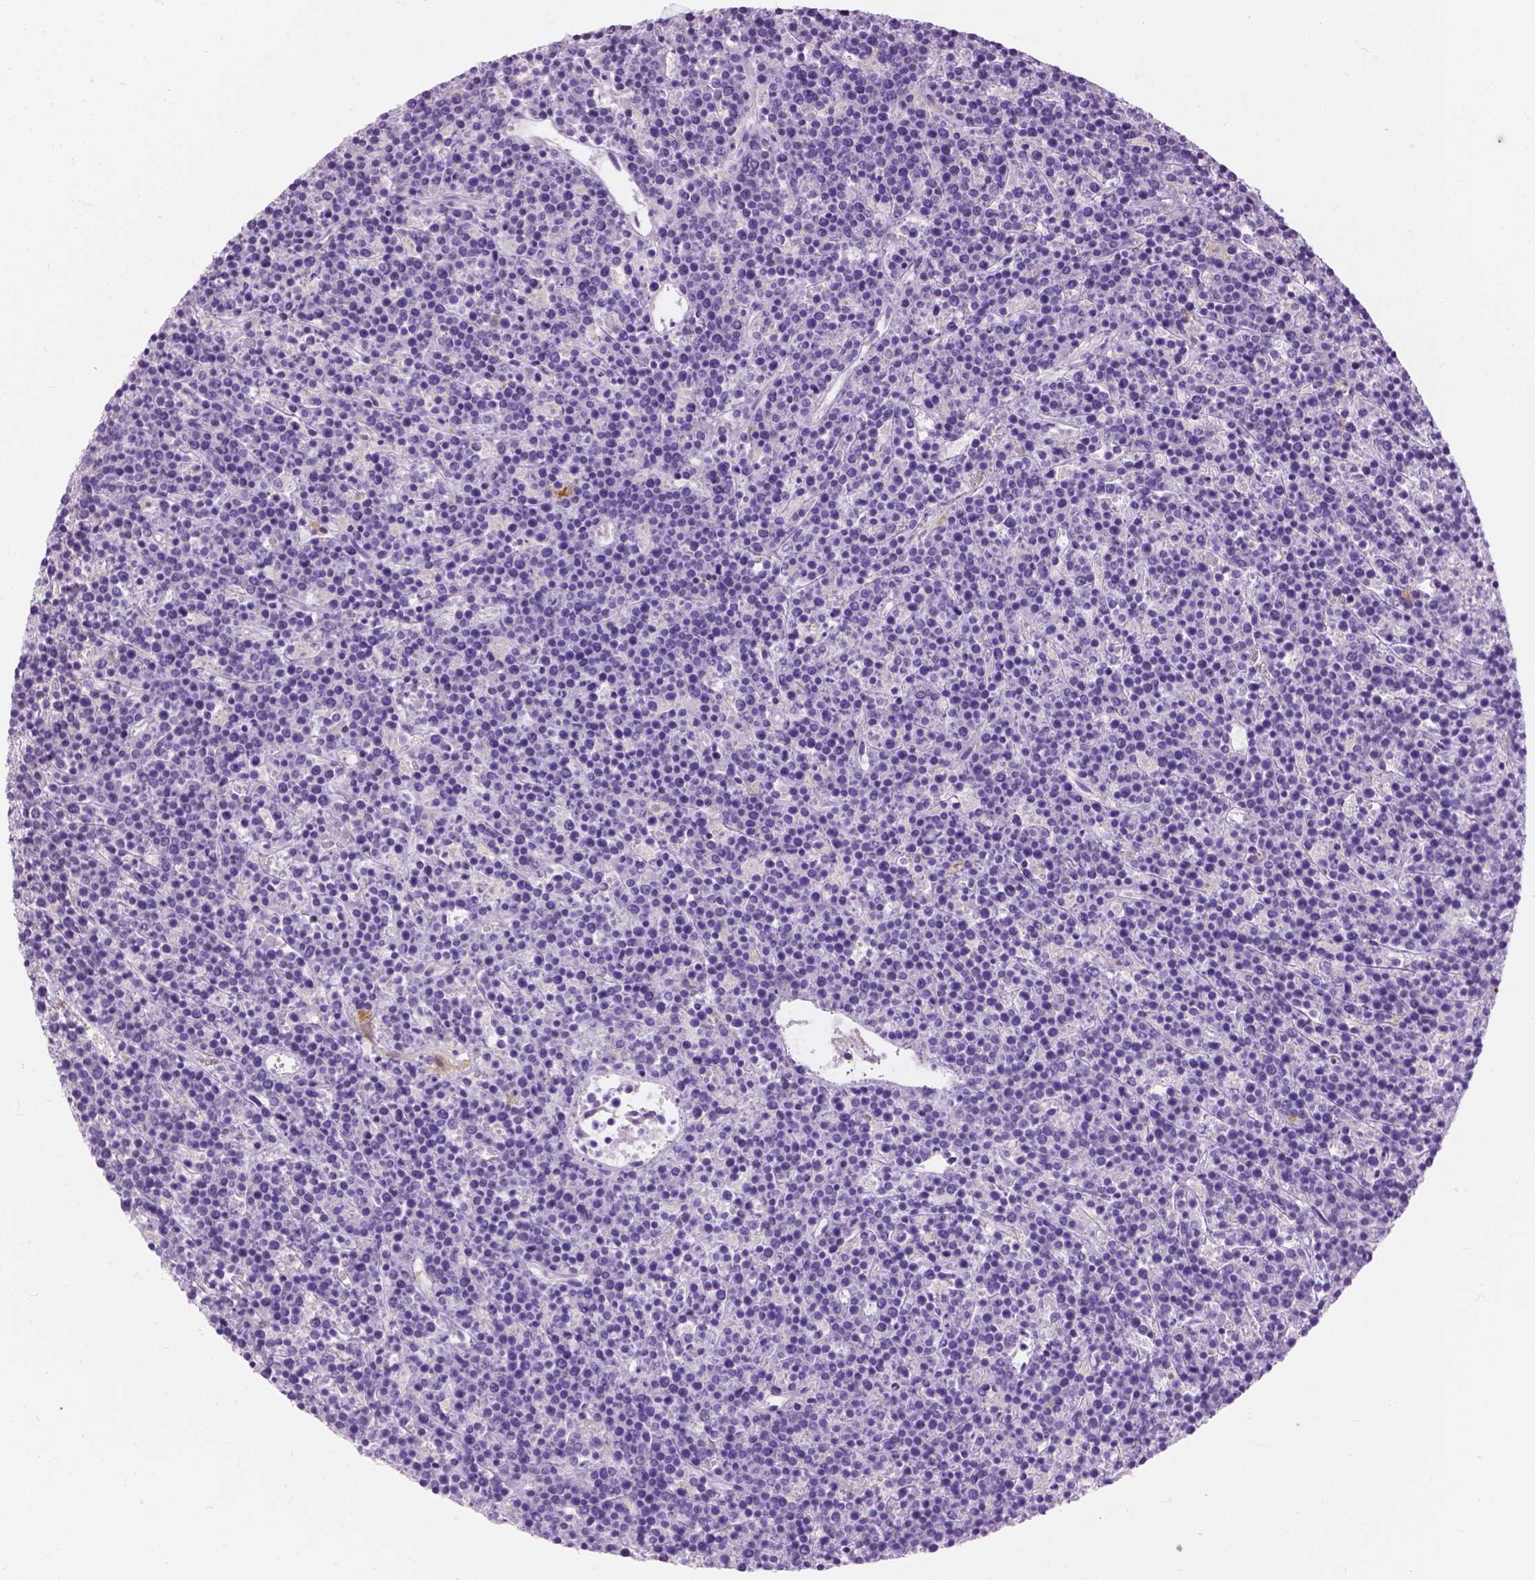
{"staining": {"intensity": "negative", "quantity": "none", "location": "none"}, "tissue": "lymphoma", "cell_type": "Tumor cells", "image_type": "cancer", "snomed": [{"axis": "morphology", "description": "Malignant lymphoma, non-Hodgkin's type, High grade"}, {"axis": "topography", "description": "Ovary"}], "caption": "The histopathology image exhibits no staining of tumor cells in high-grade malignant lymphoma, non-Hodgkin's type.", "gene": "NOXO1", "patient": {"sex": "female", "age": 56}}